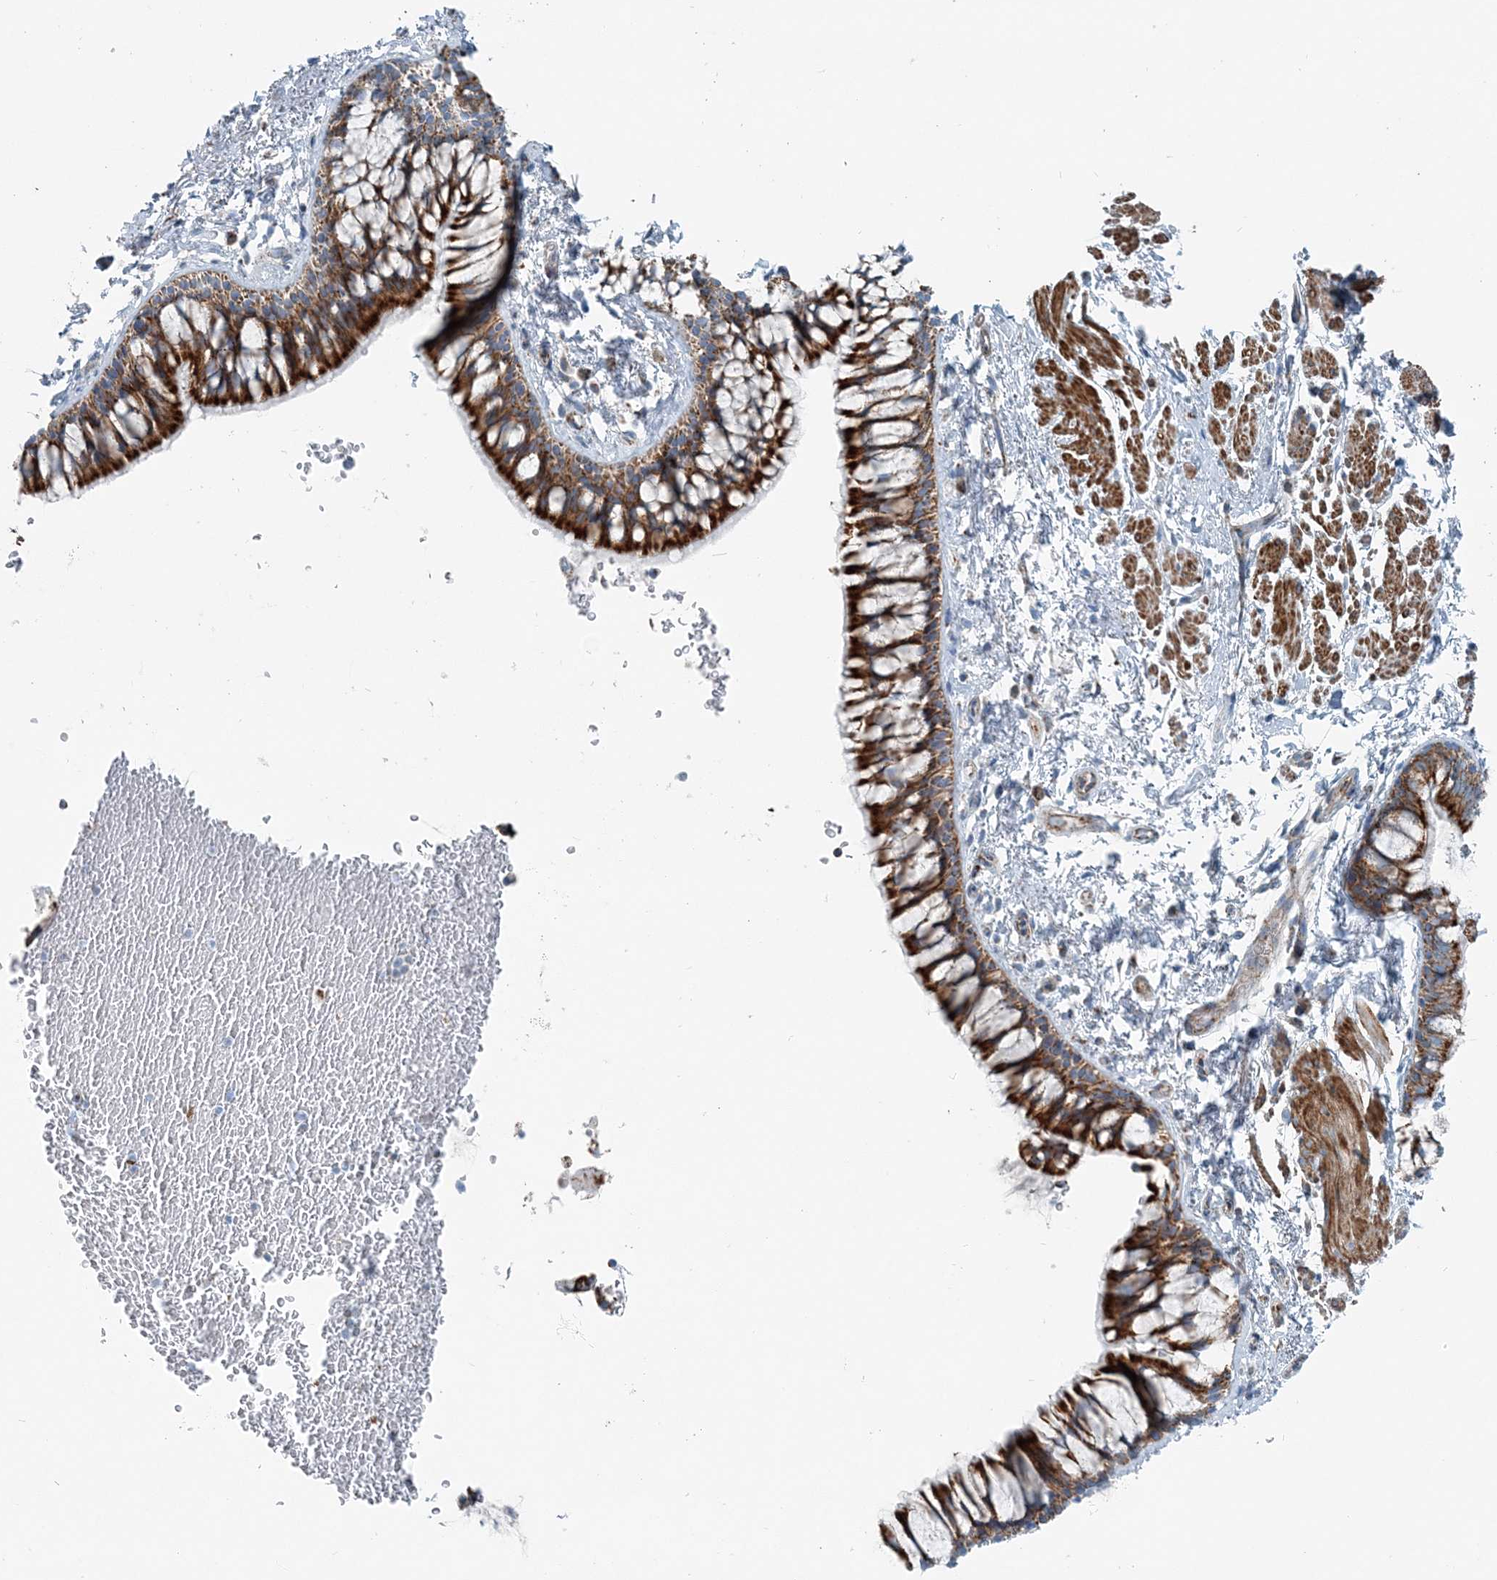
{"staining": {"intensity": "strong", "quantity": ">75%", "location": "cytoplasmic/membranous"}, "tissue": "bronchus", "cell_type": "Respiratory epithelial cells", "image_type": "normal", "snomed": [{"axis": "morphology", "description": "Normal tissue, NOS"}, {"axis": "topography", "description": "Cartilage tissue"}, {"axis": "topography", "description": "Bronchus"}], "caption": "Bronchus stained with DAB (3,3'-diaminobenzidine) immunohistochemistry (IHC) displays high levels of strong cytoplasmic/membranous expression in about >75% of respiratory epithelial cells.", "gene": "INTU", "patient": {"sex": "female", "age": 73}}